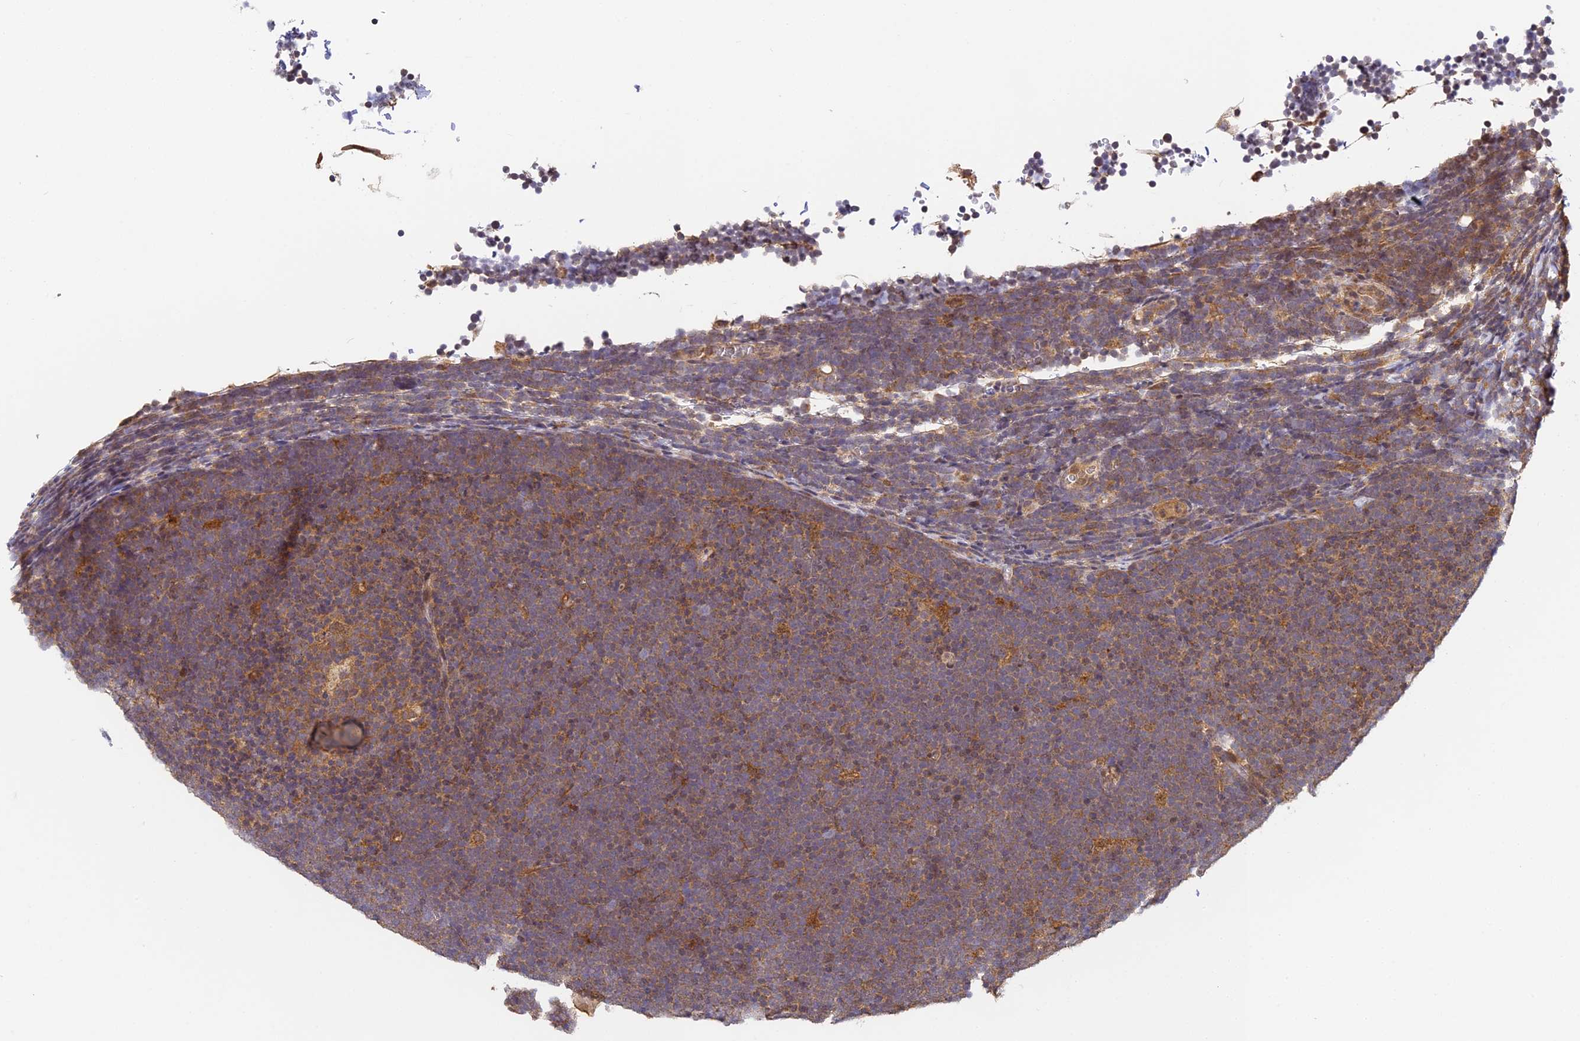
{"staining": {"intensity": "negative", "quantity": "none", "location": "none"}, "tissue": "lymphoma", "cell_type": "Tumor cells", "image_type": "cancer", "snomed": [{"axis": "morphology", "description": "Malignant lymphoma, non-Hodgkin's type, High grade"}, {"axis": "topography", "description": "Lymph node"}], "caption": "Immunohistochemistry (IHC) histopathology image of neoplastic tissue: human lymphoma stained with DAB displays no significant protein staining in tumor cells.", "gene": "ZNF443", "patient": {"sex": "male", "age": 13}}